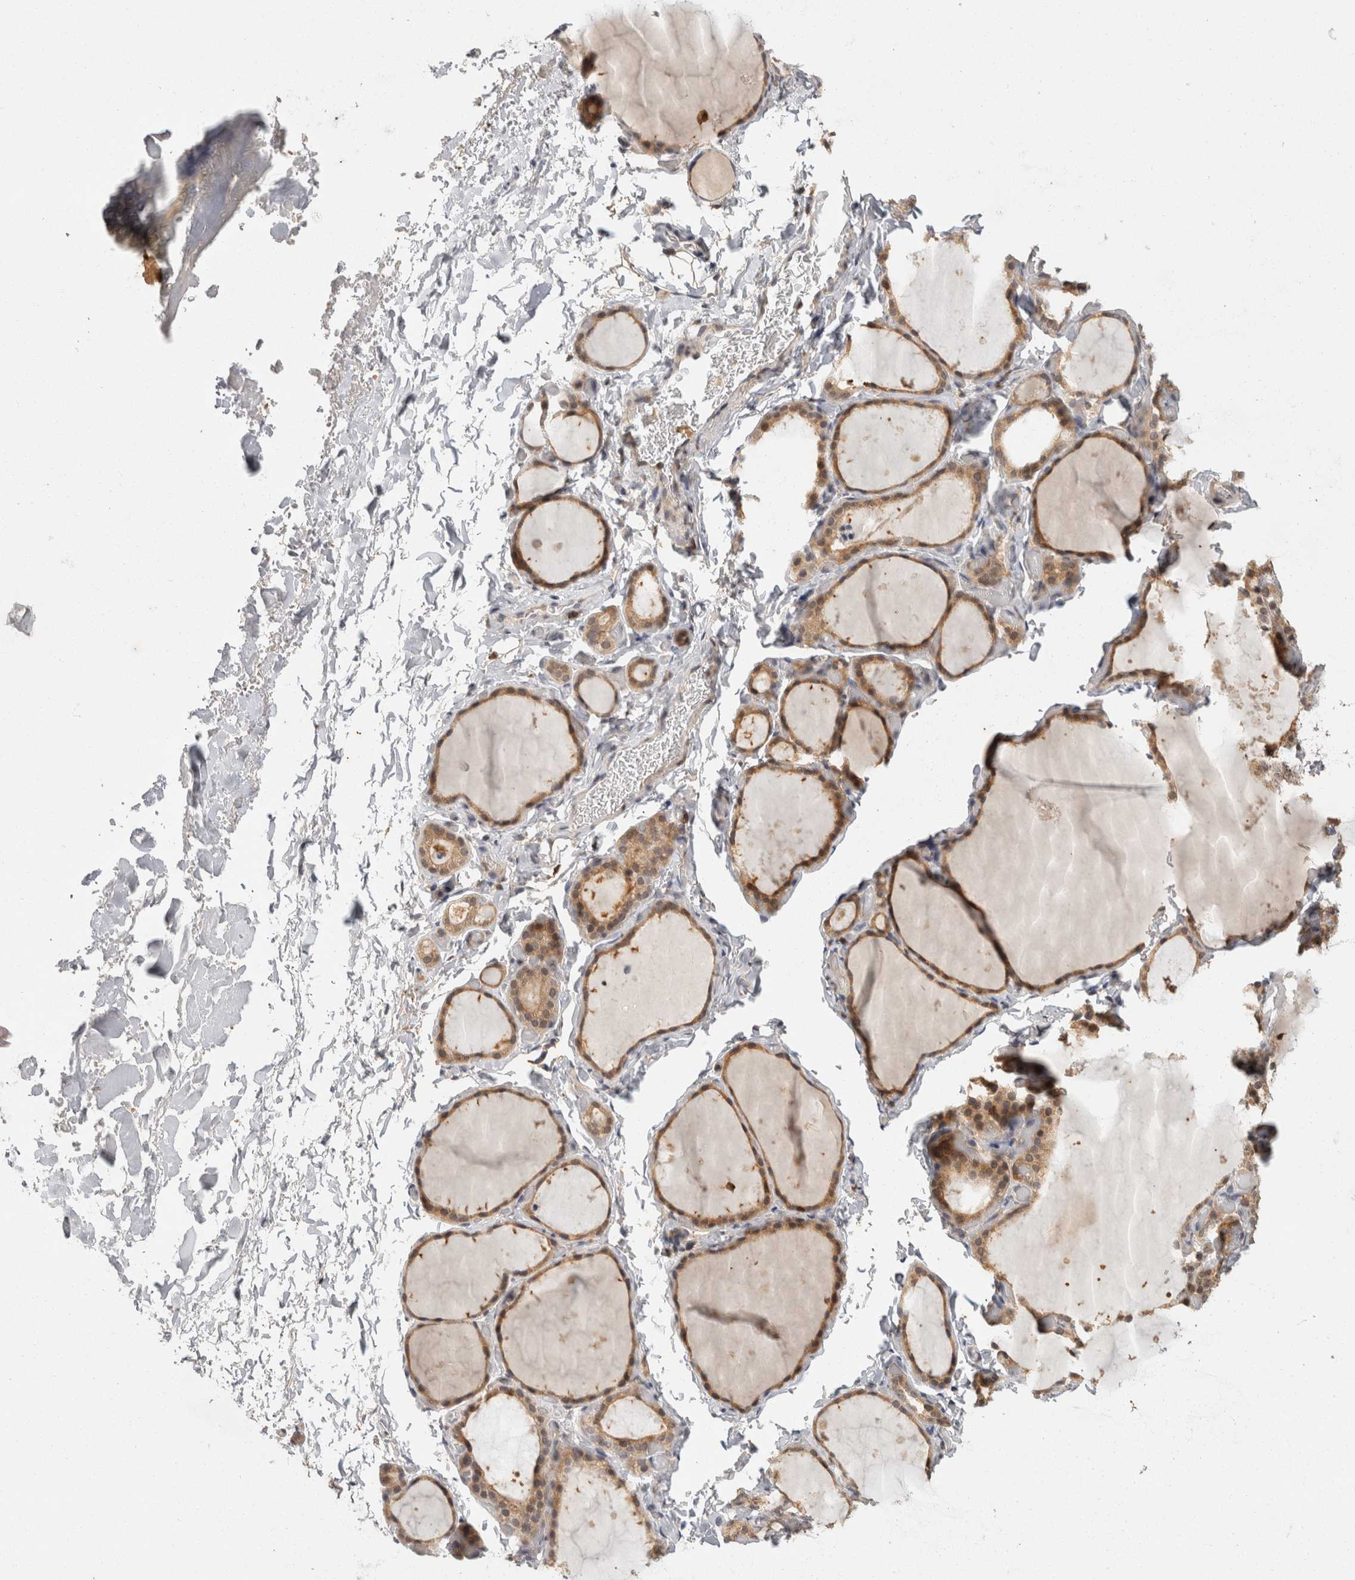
{"staining": {"intensity": "moderate", "quantity": ">75%", "location": "cytoplasmic/membranous"}, "tissue": "thyroid gland", "cell_type": "Glandular cells", "image_type": "normal", "snomed": [{"axis": "morphology", "description": "Normal tissue, NOS"}, {"axis": "topography", "description": "Thyroid gland"}], "caption": "Thyroid gland was stained to show a protein in brown. There is medium levels of moderate cytoplasmic/membranous staining in about >75% of glandular cells. (DAB (3,3'-diaminobenzidine) IHC with brightfield microscopy, high magnification).", "gene": "ACAT2", "patient": {"sex": "female", "age": 44}}